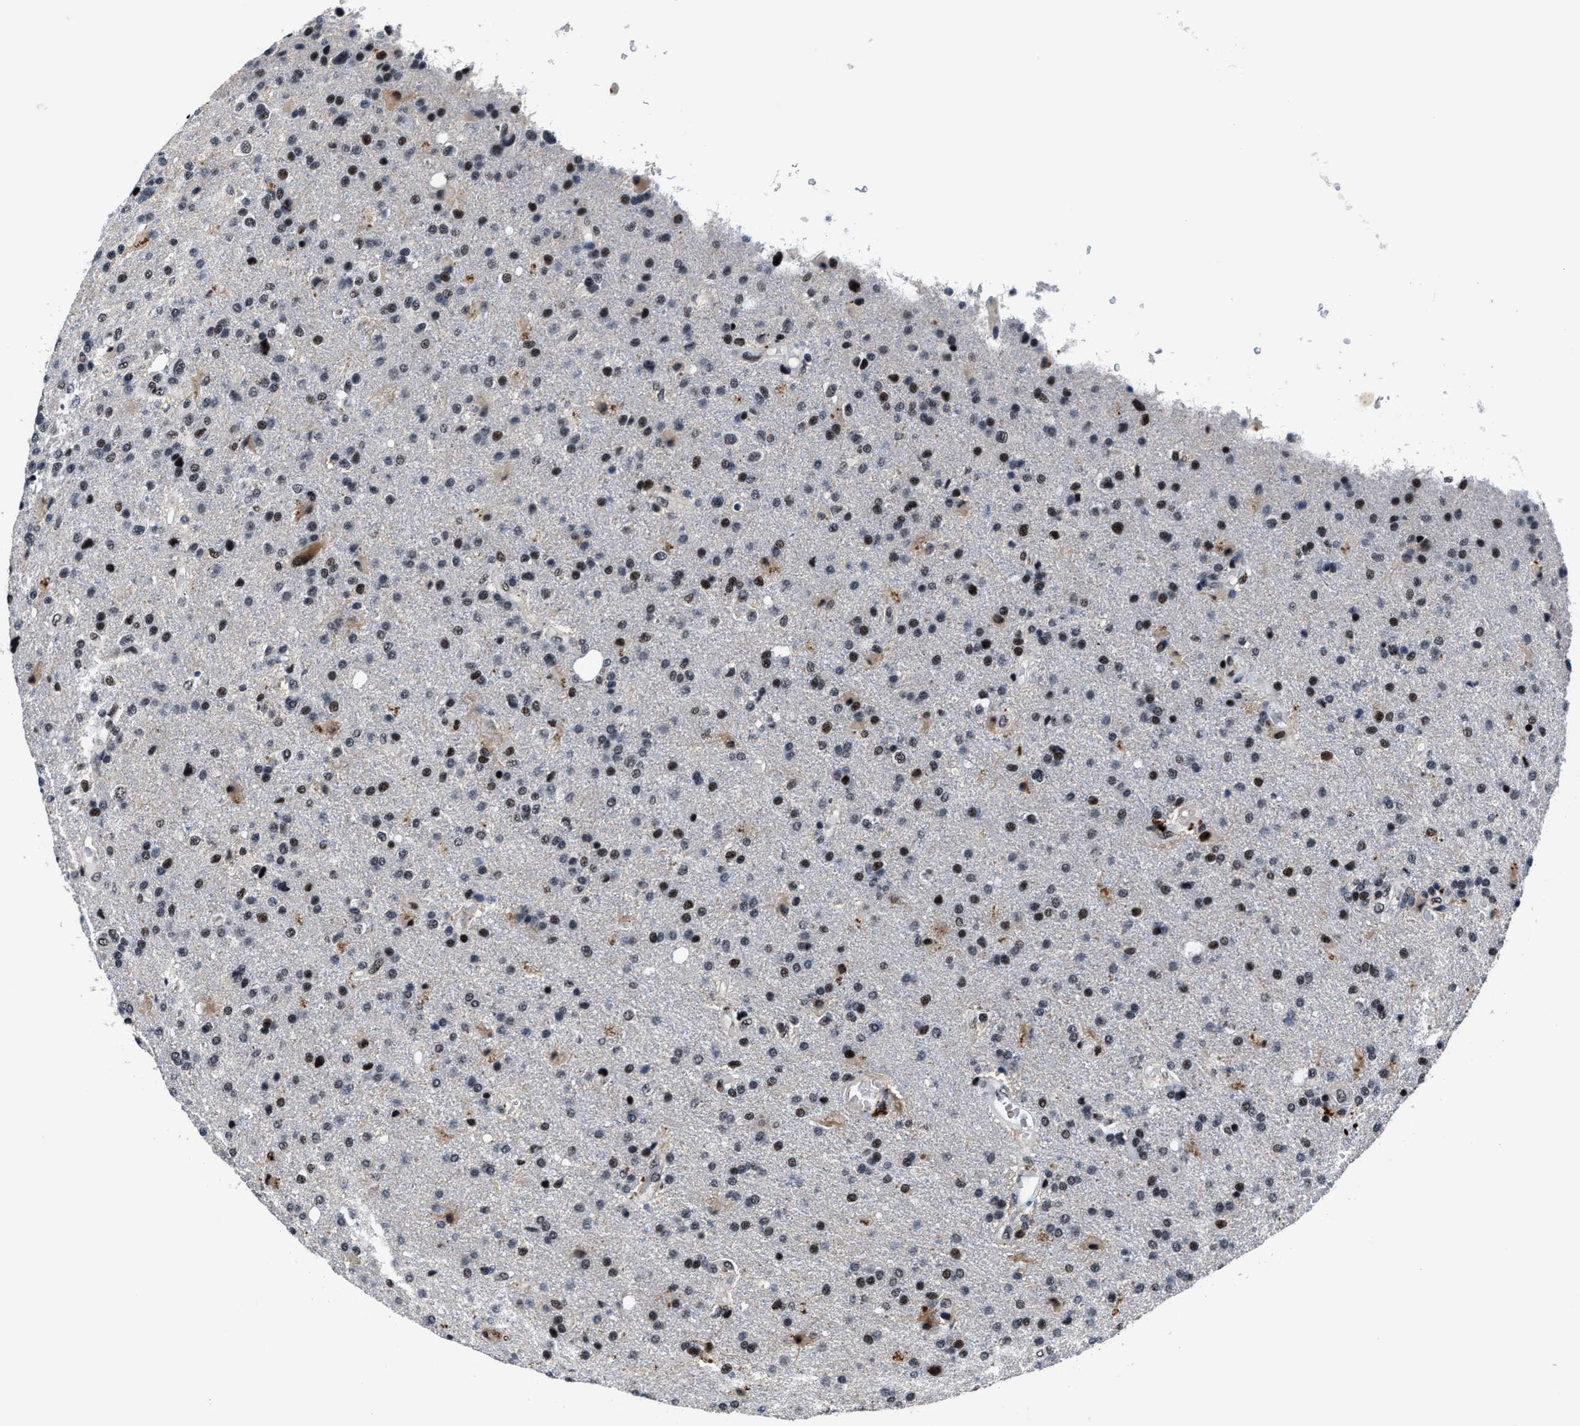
{"staining": {"intensity": "moderate", "quantity": "25%-75%", "location": "nuclear"}, "tissue": "glioma", "cell_type": "Tumor cells", "image_type": "cancer", "snomed": [{"axis": "morphology", "description": "Glioma, malignant, High grade"}, {"axis": "topography", "description": "Brain"}], "caption": "Immunohistochemistry staining of glioma, which reveals medium levels of moderate nuclear expression in about 25%-75% of tumor cells indicating moderate nuclear protein expression. The staining was performed using DAB (brown) for protein detection and nuclei were counterstained in hematoxylin (blue).", "gene": "ZNF233", "patient": {"sex": "male", "age": 72}}